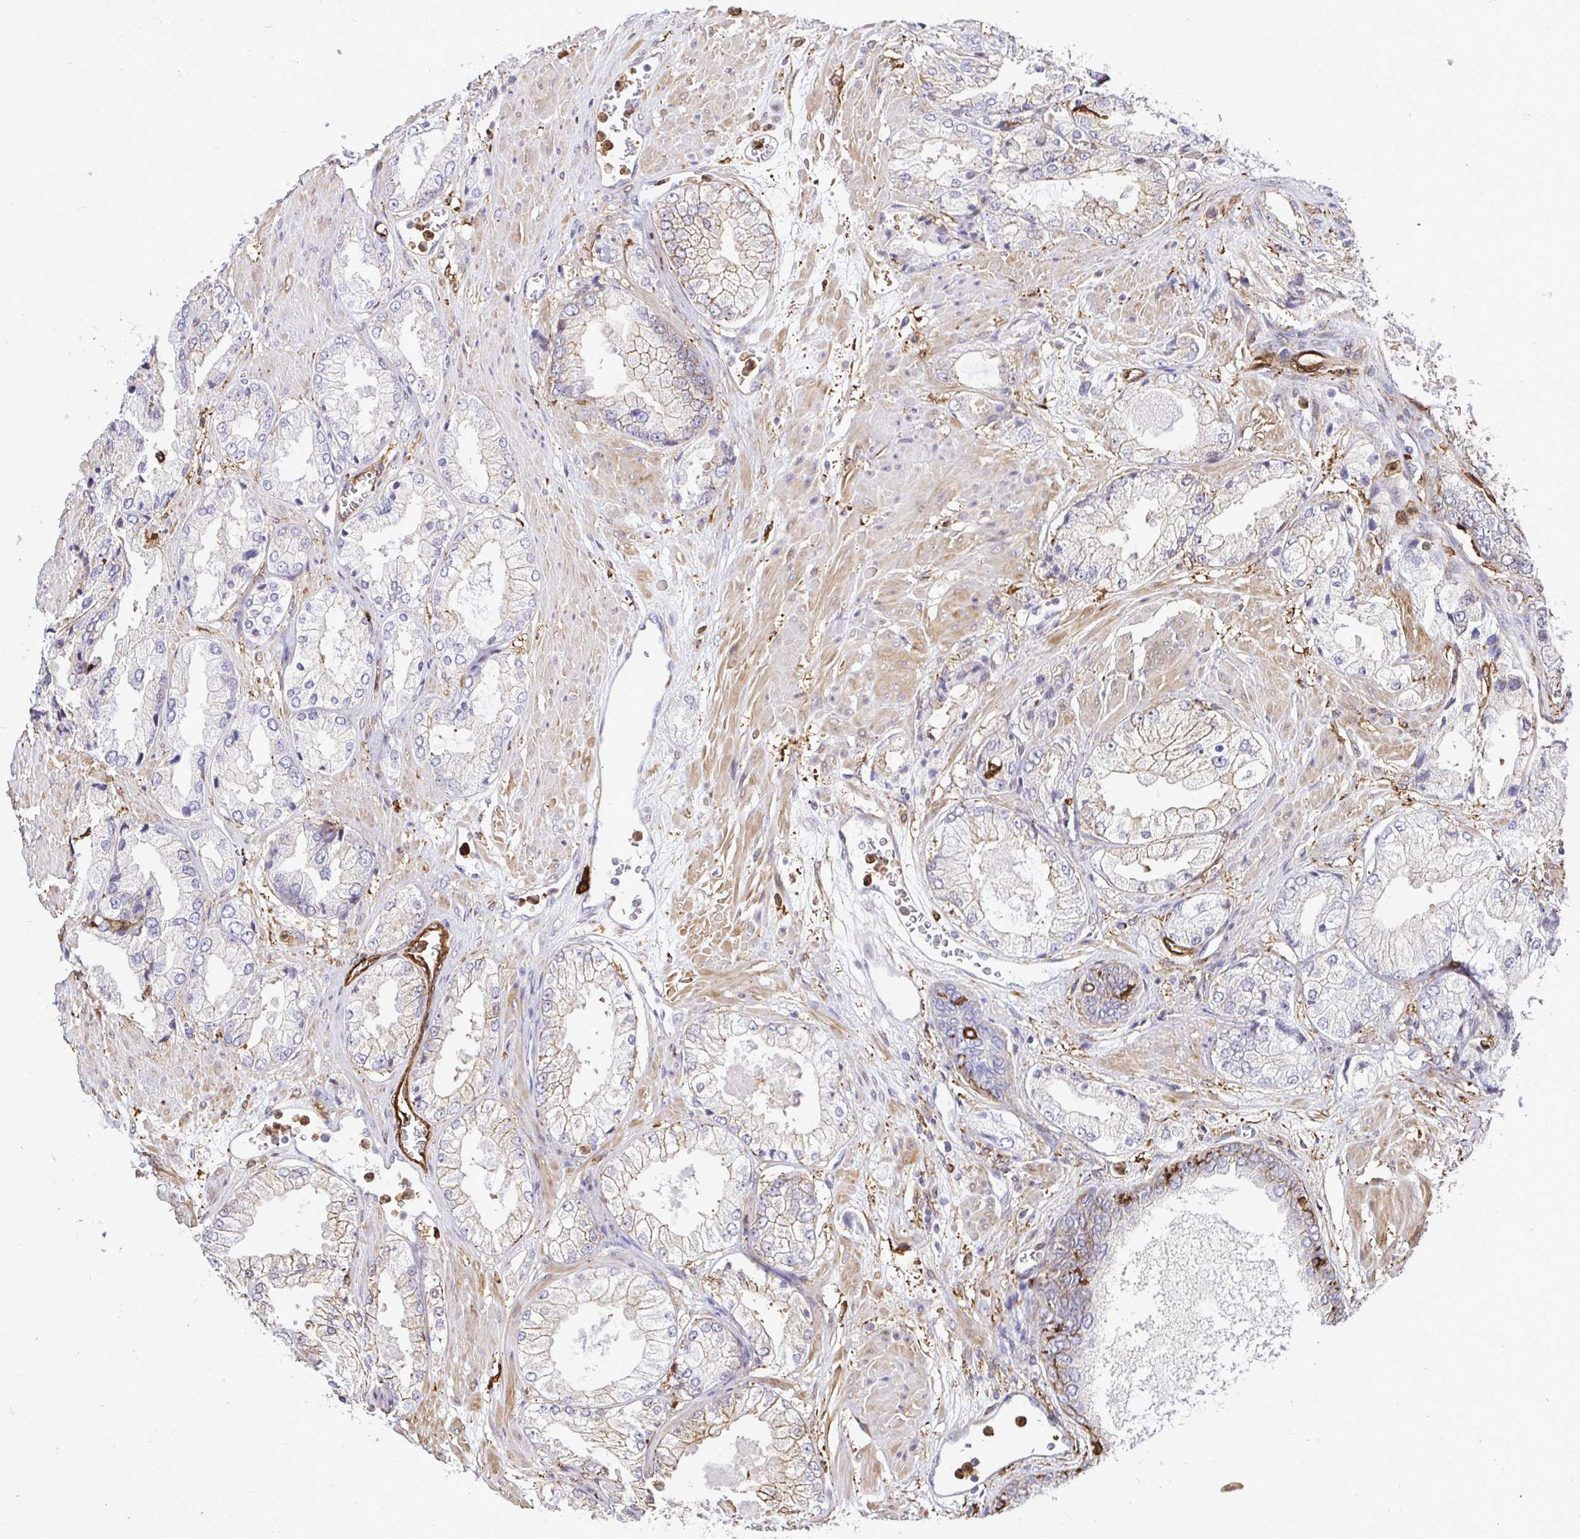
{"staining": {"intensity": "weak", "quantity": "25%-75%", "location": "cytoplasmic/membranous"}, "tissue": "prostate cancer", "cell_type": "Tumor cells", "image_type": "cancer", "snomed": [{"axis": "morphology", "description": "Adenocarcinoma, High grade"}, {"axis": "topography", "description": "Prostate"}], "caption": "Immunohistochemistry (IHC) image of human prostate cancer stained for a protein (brown), which exhibits low levels of weak cytoplasmic/membranous staining in about 25%-75% of tumor cells.", "gene": "GSN", "patient": {"sex": "male", "age": 68}}